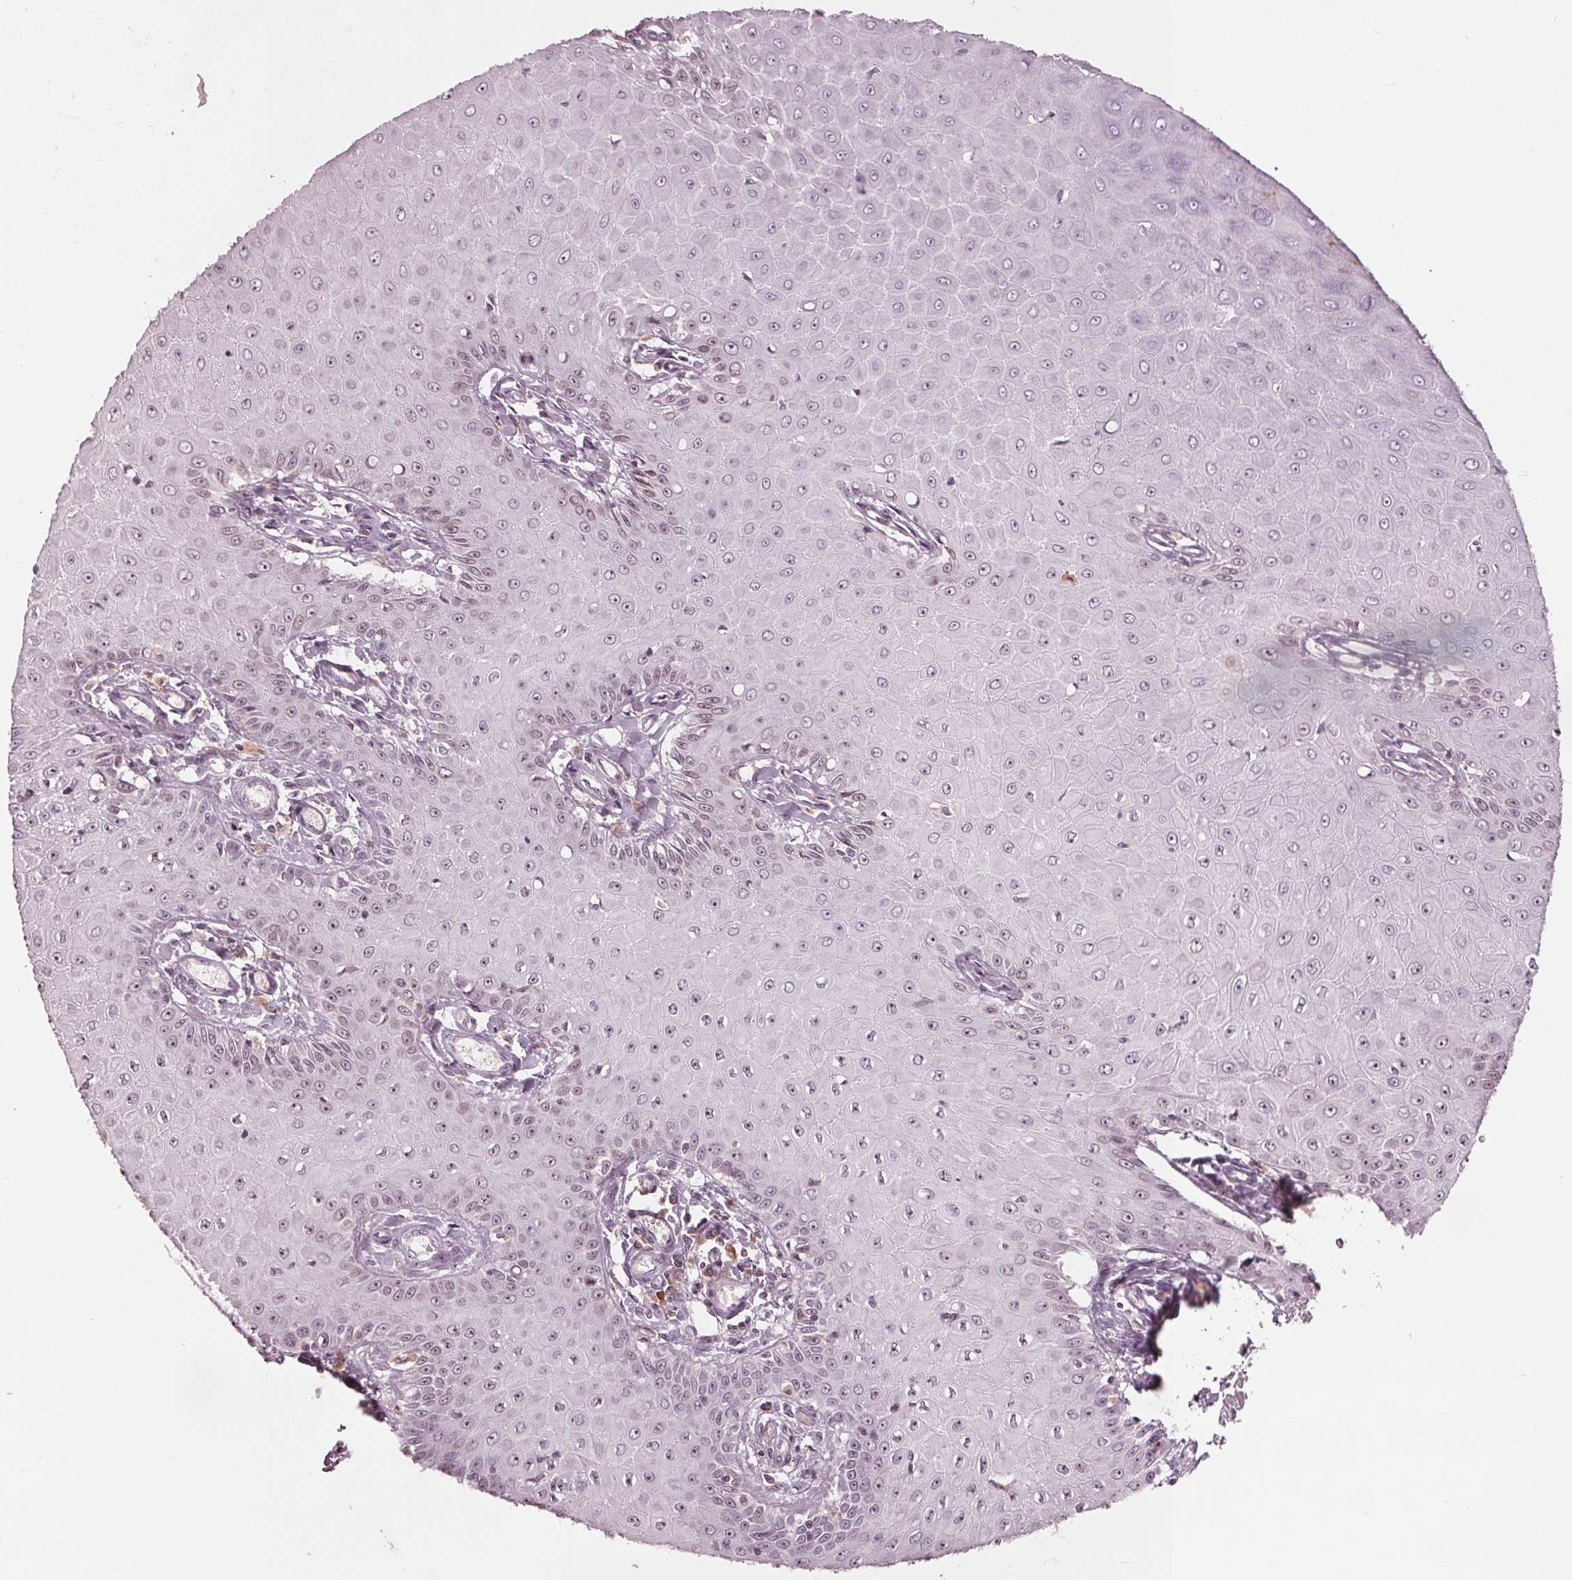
{"staining": {"intensity": "weak", "quantity": "<25%", "location": "nuclear"}, "tissue": "skin cancer", "cell_type": "Tumor cells", "image_type": "cancer", "snomed": [{"axis": "morphology", "description": "Squamous cell carcinoma, NOS"}, {"axis": "topography", "description": "Skin"}], "caption": "Immunohistochemistry (IHC) of squamous cell carcinoma (skin) shows no staining in tumor cells. (DAB (3,3'-diaminobenzidine) immunohistochemistry with hematoxylin counter stain).", "gene": "NUP210", "patient": {"sex": "male", "age": 70}}